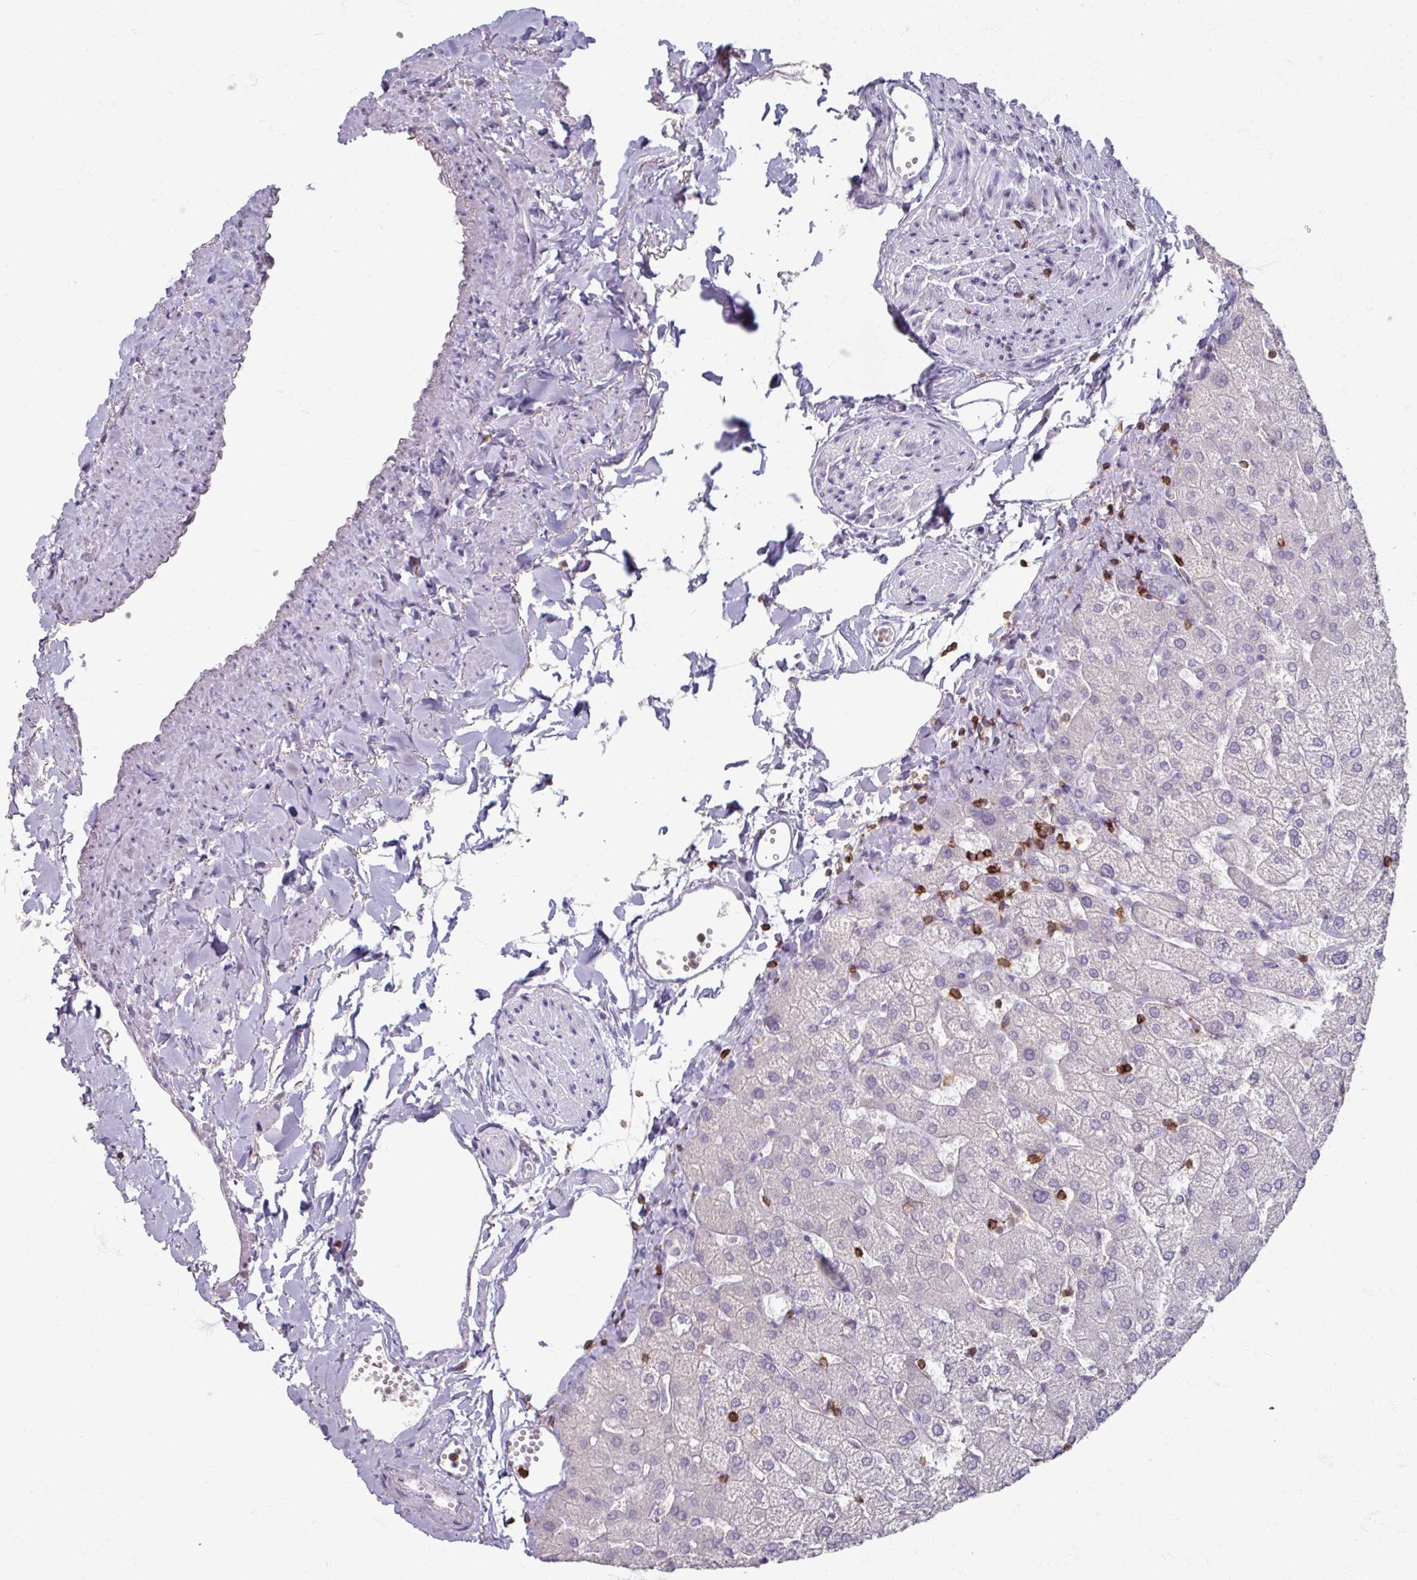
{"staining": {"intensity": "negative", "quantity": "none", "location": "none"}, "tissue": "liver", "cell_type": "Cholangiocytes", "image_type": "normal", "snomed": [{"axis": "morphology", "description": "Normal tissue, NOS"}, {"axis": "topography", "description": "Liver"}], "caption": "Cholangiocytes are negative for protein expression in normal human liver. (DAB (3,3'-diaminobenzidine) immunohistochemistry with hematoxylin counter stain).", "gene": "PTPRC", "patient": {"sex": "female", "age": 54}}